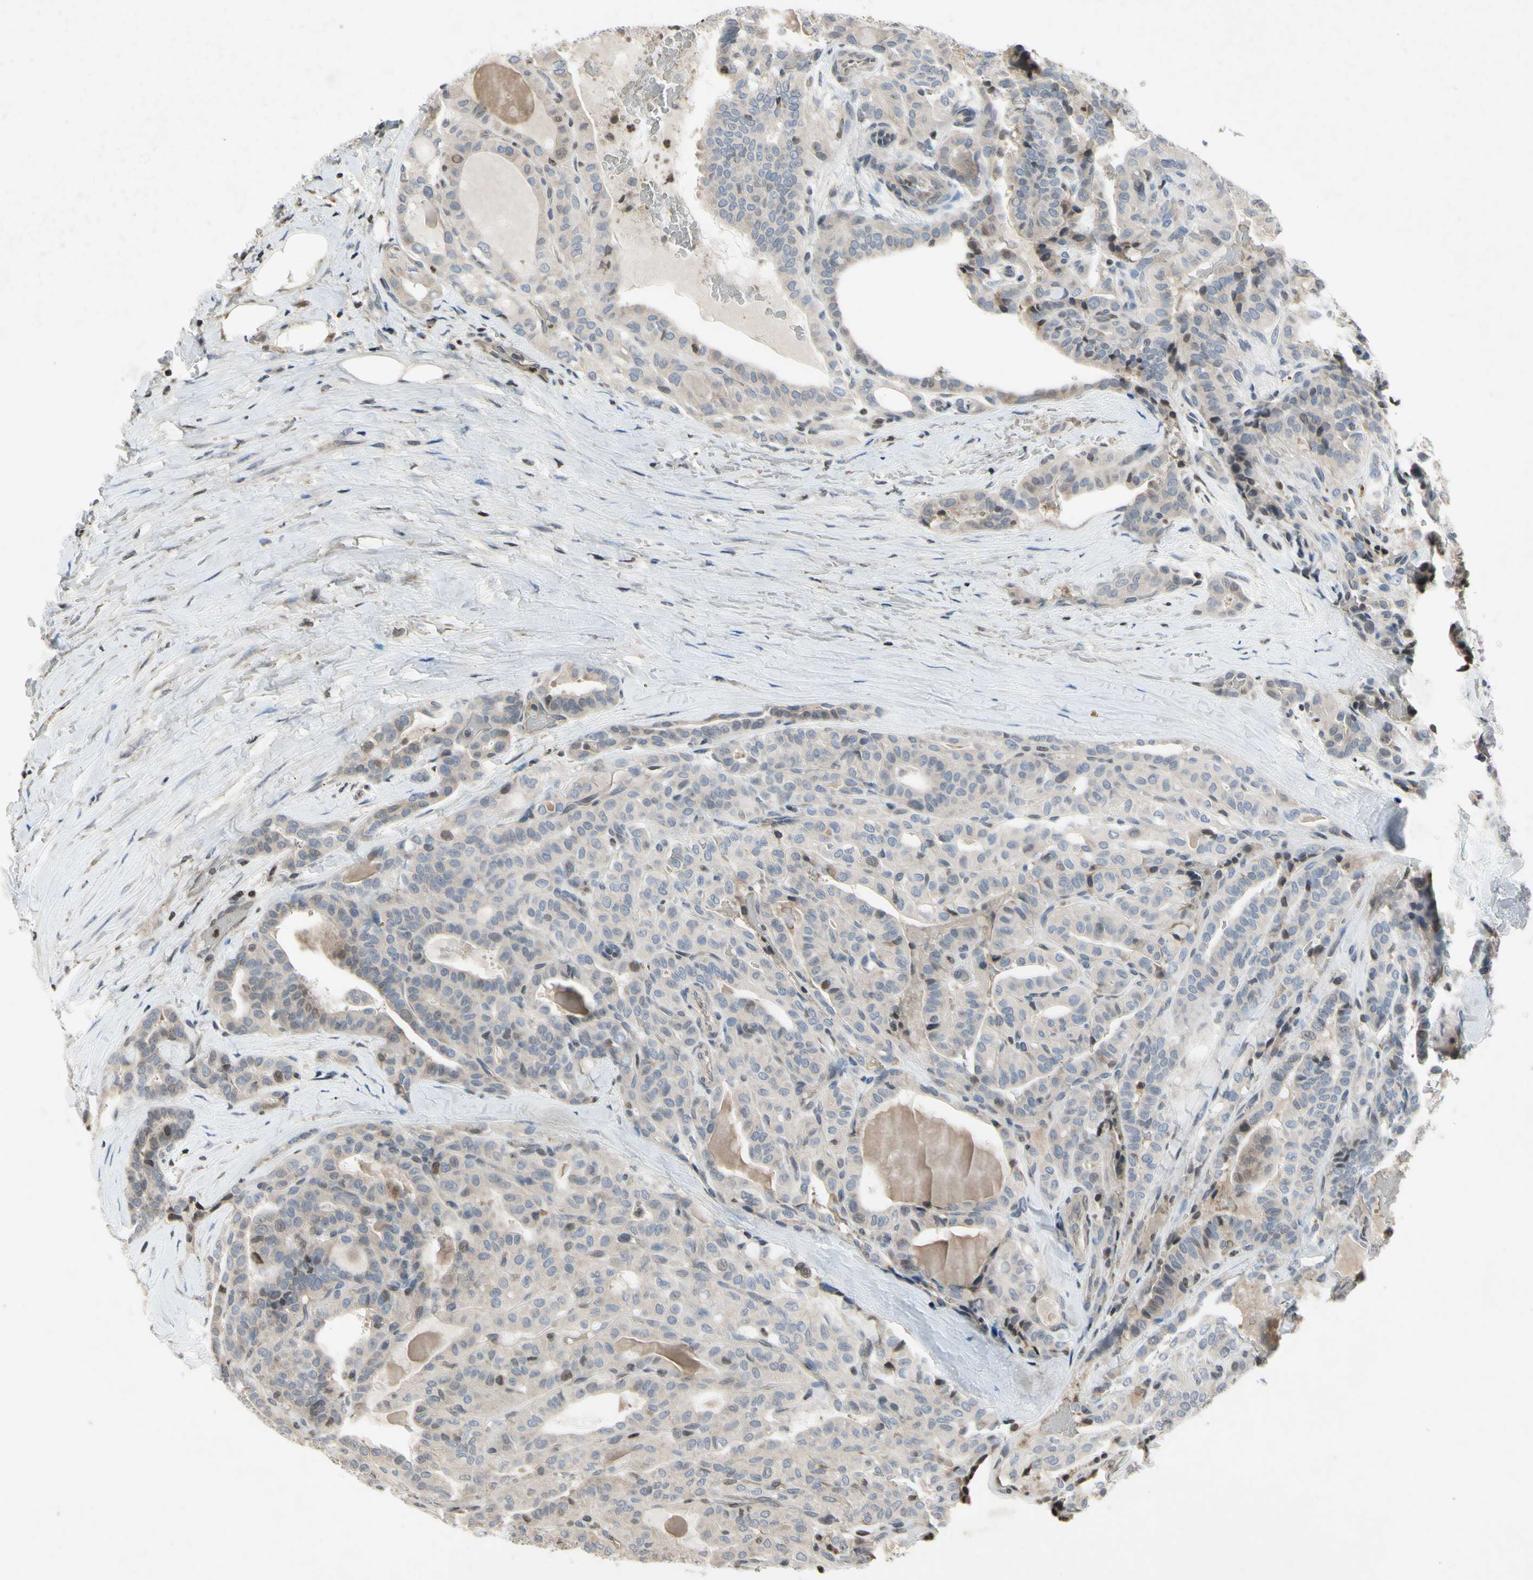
{"staining": {"intensity": "moderate", "quantity": "<25%", "location": "nuclear"}, "tissue": "thyroid cancer", "cell_type": "Tumor cells", "image_type": "cancer", "snomed": [{"axis": "morphology", "description": "Papillary adenocarcinoma, NOS"}, {"axis": "topography", "description": "Thyroid gland"}], "caption": "Immunohistochemical staining of human thyroid cancer (papillary adenocarcinoma) demonstrates low levels of moderate nuclear expression in approximately <25% of tumor cells.", "gene": "ARG1", "patient": {"sex": "male", "age": 77}}